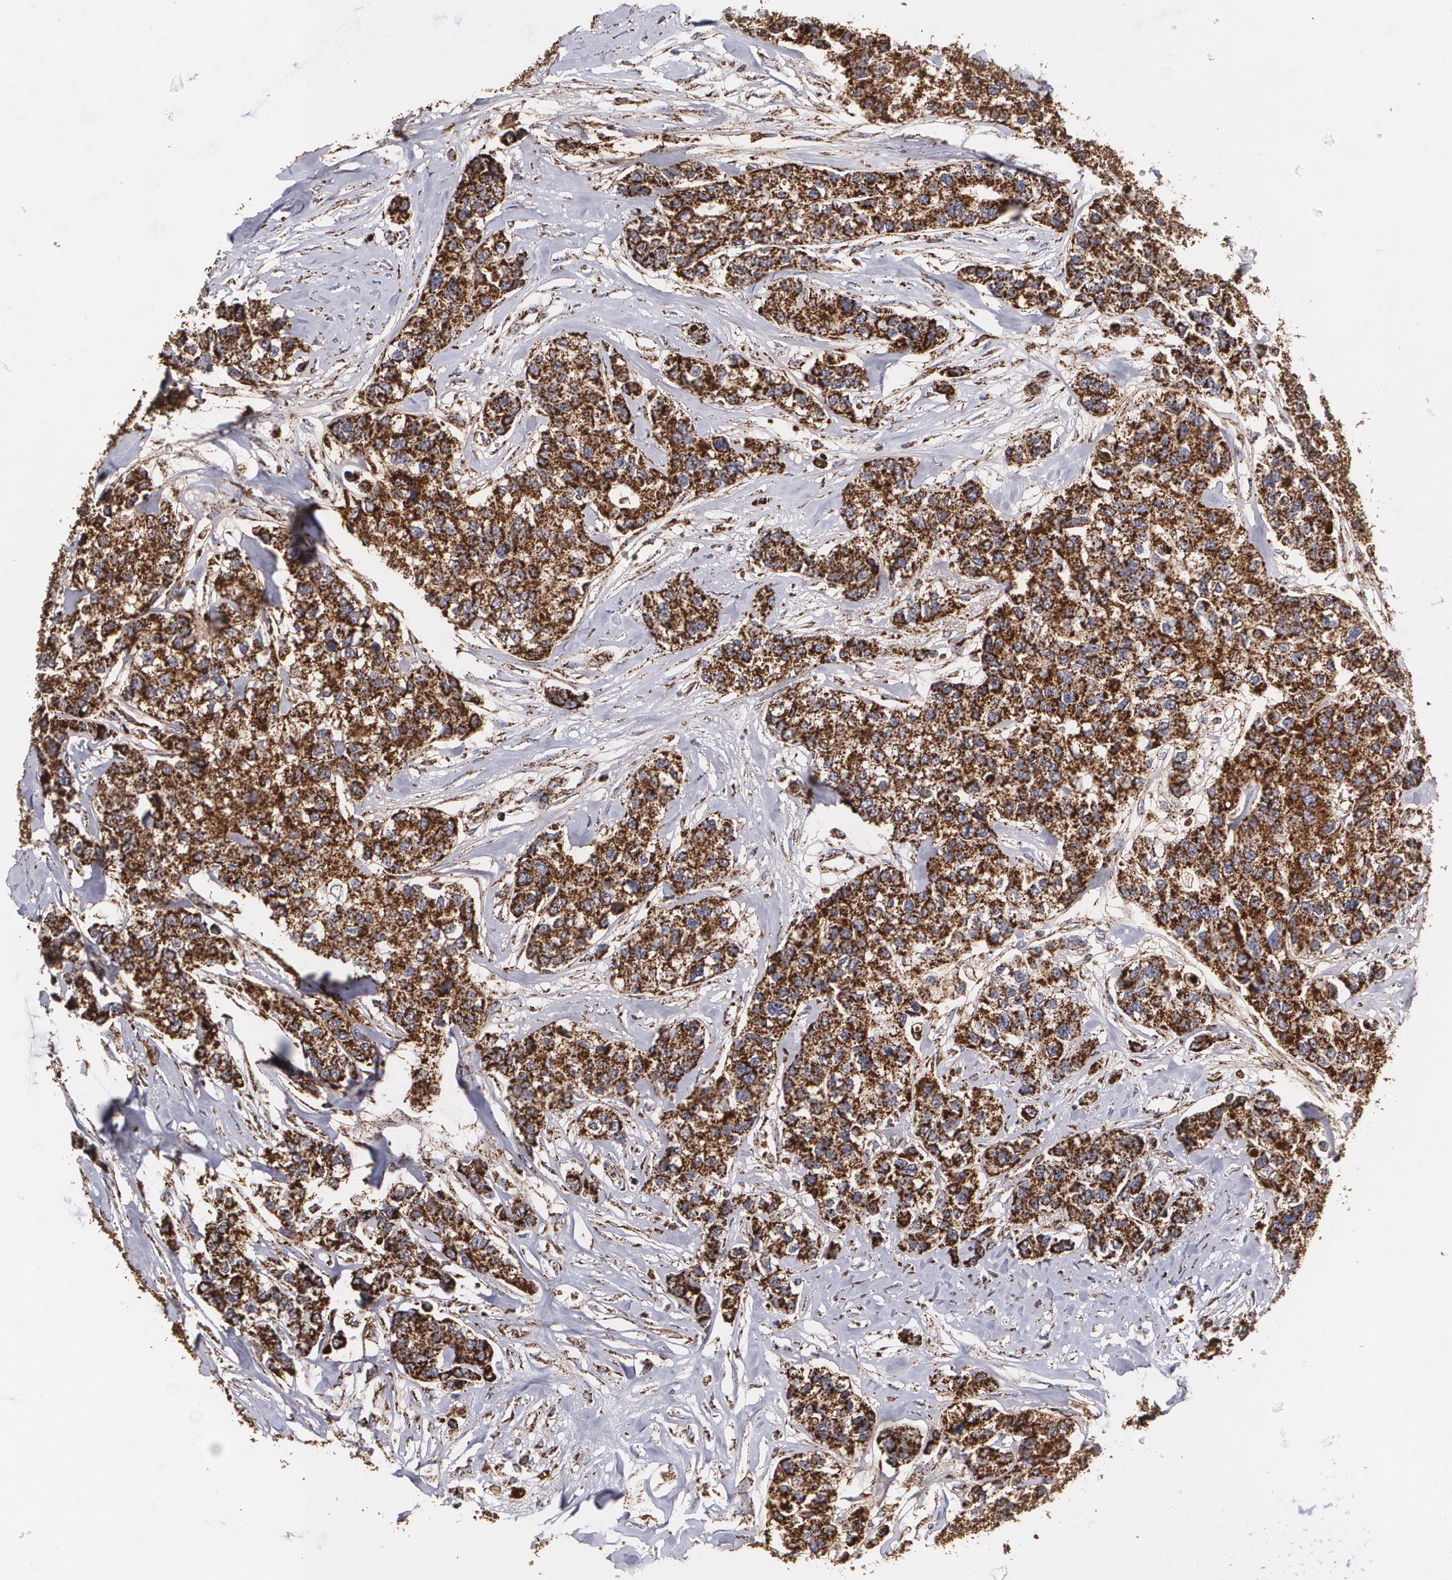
{"staining": {"intensity": "strong", "quantity": ">75%", "location": "cytoplasmic/membranous"}, "tissue": "breast cancer", "cell_type": "Tumor cells", "image_type": "cancer", "snomed": [{"axis": "morphology", "description": "Duct carcinoma"}, {"axis": "topography", "description": "Breast"}], "caption": "A micrograph of human breast infiltrating ductal carcinoma stained for a protein shows strong cytoplasmic/membranous brown staining in tumor cells.", "gene": "HSPD1", "patient": {"sex": "female", "age": 51}}